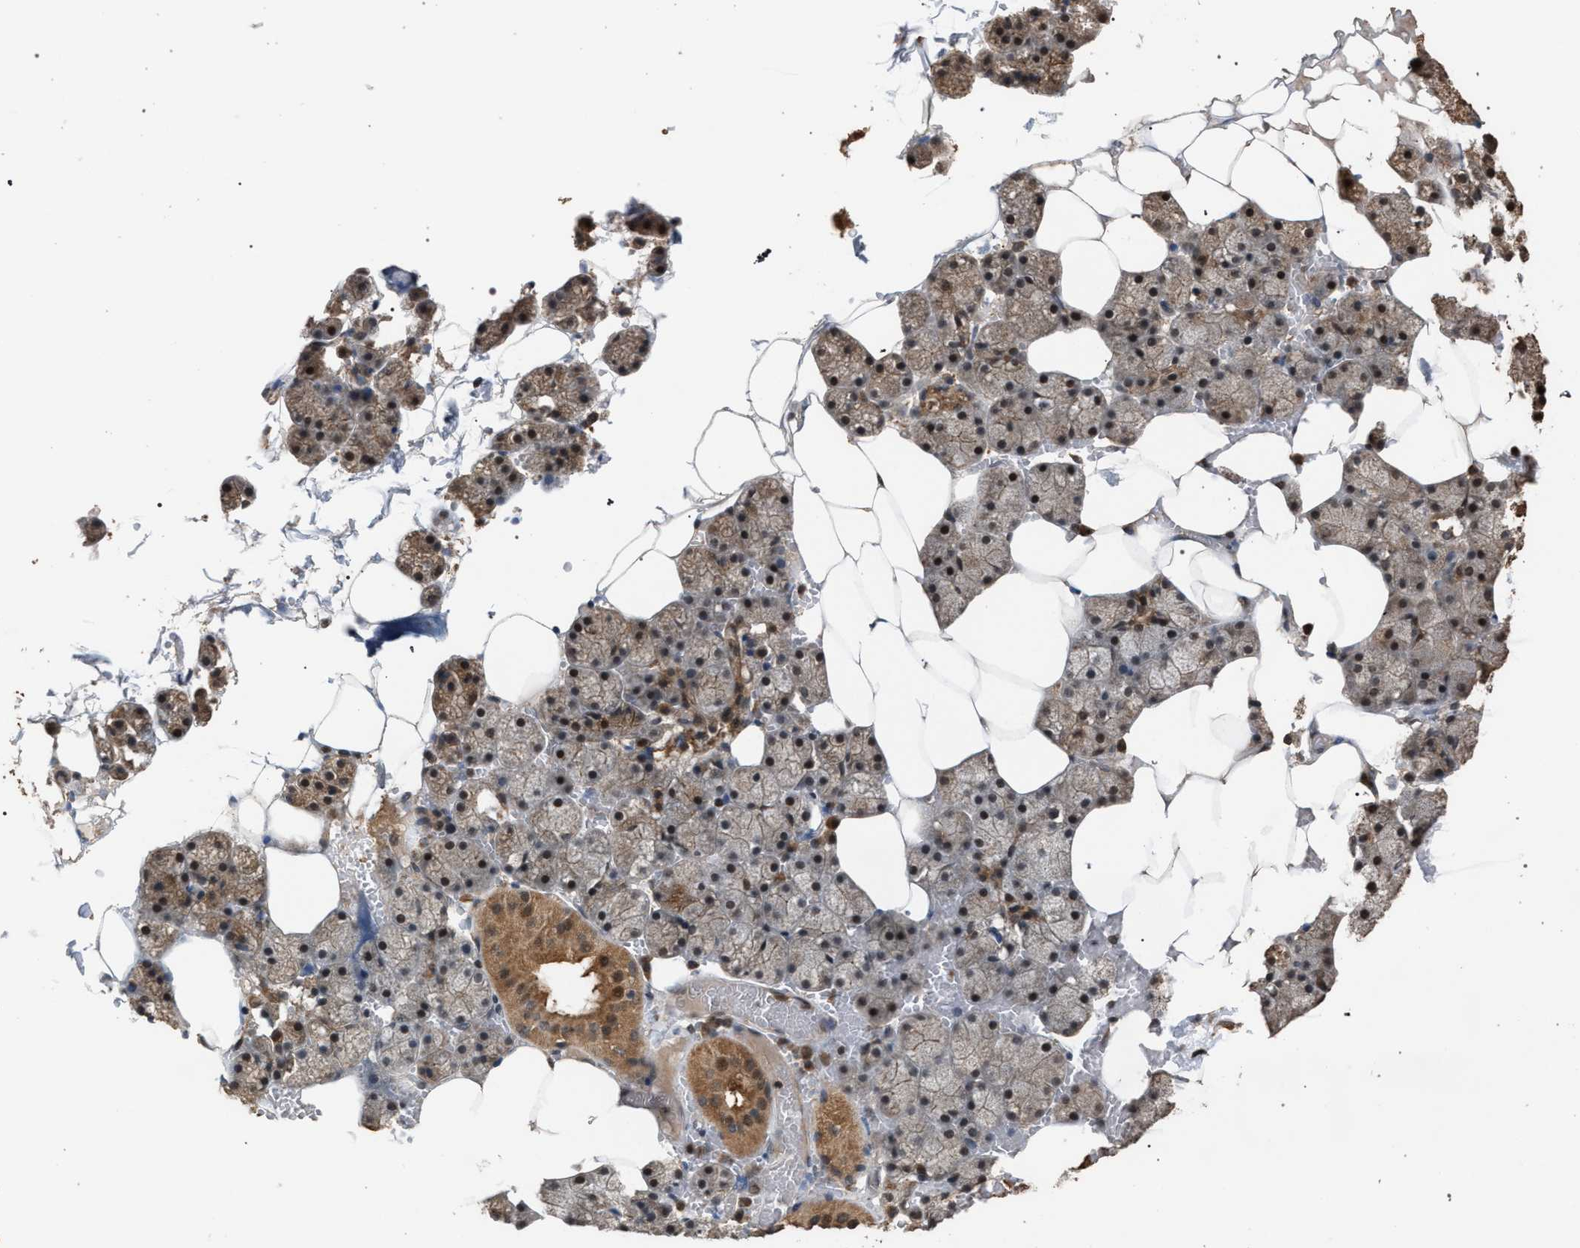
{"staining": {"intensity": "moderate", "quantity": ">75%", "location": "cytoplasmic/membranous"}, "tissue": "salivary gland", "cell_type": "Glandular cells", "image_type": "normal", "snomed": [{"axis": "morphology", "description": "Normal tissue, NOS"}, {"axis": "topography", "description": "Salivary gland"}], "caption": "Moderate cytoplasmic/membranous protein expression is appreciated in approximately >75% of glandular cells in salivary gland.", "gene": "NAA35", "patient": {"sex": "male", "age": 62}}